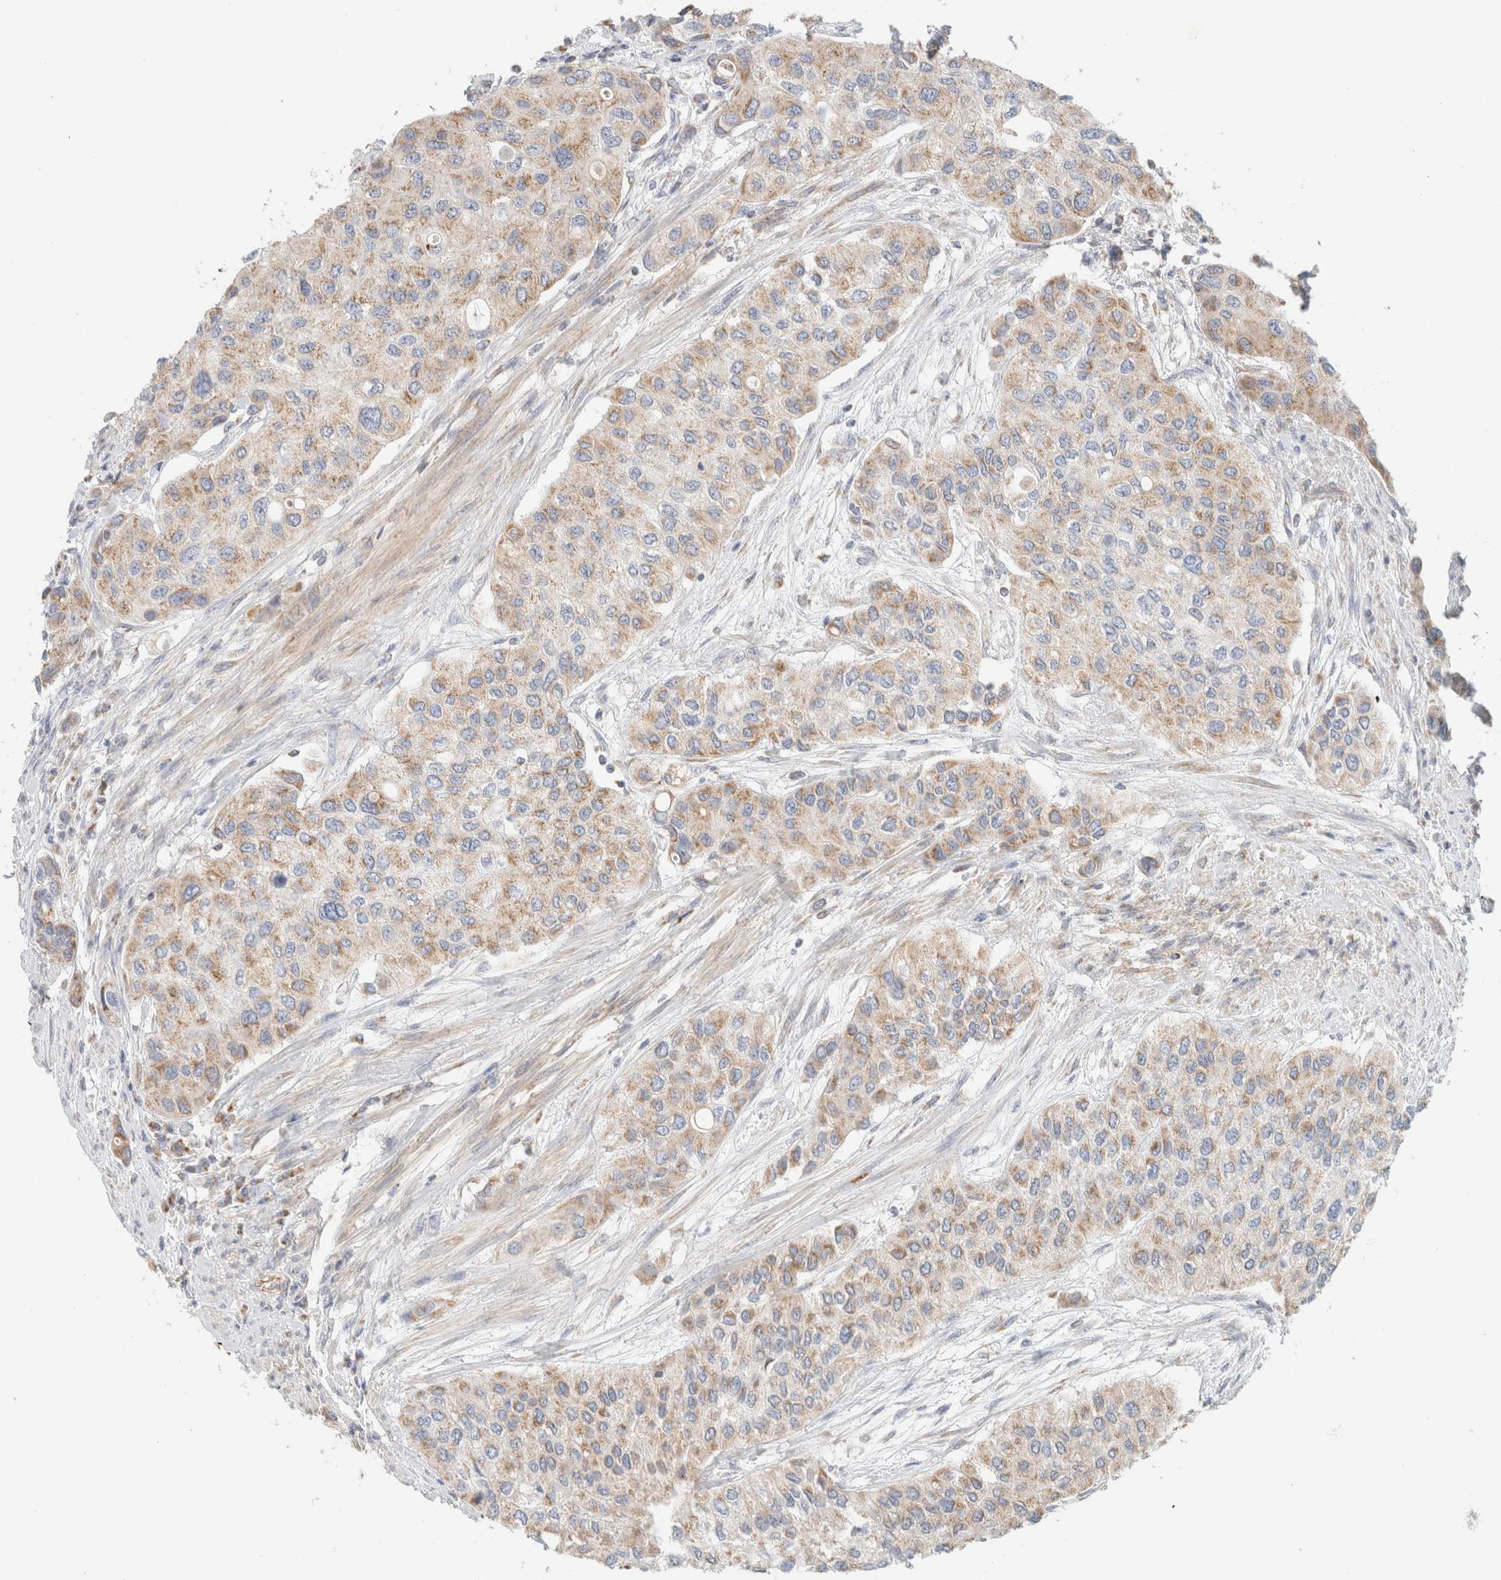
{"staining": {"intensity": "weak", "quantity": ">75%", "location": "cytoplasmic/membranous"}, "tissue": "urothelial cancer", "cell_type": "Tumor cells", "image_type": "cancer", "snomed": [{"axis": "morphology", "description": "Urothelial carcinoma, High grade"}, {"axis": "topography", "description": "Urinary bladder"}], "caption": "Brown immunohistochemical staining in high-grade urothelial carcinoma exhibits weak cytoplasmic/membranous staining in approximately >75% of tumor cells. Using DAB (brown) and hematoxylin (blue) stains, captured at high magnification using brightfield microscopy.", "gene": "MRM3", "patient": {"sex": "female", "age": 56}}